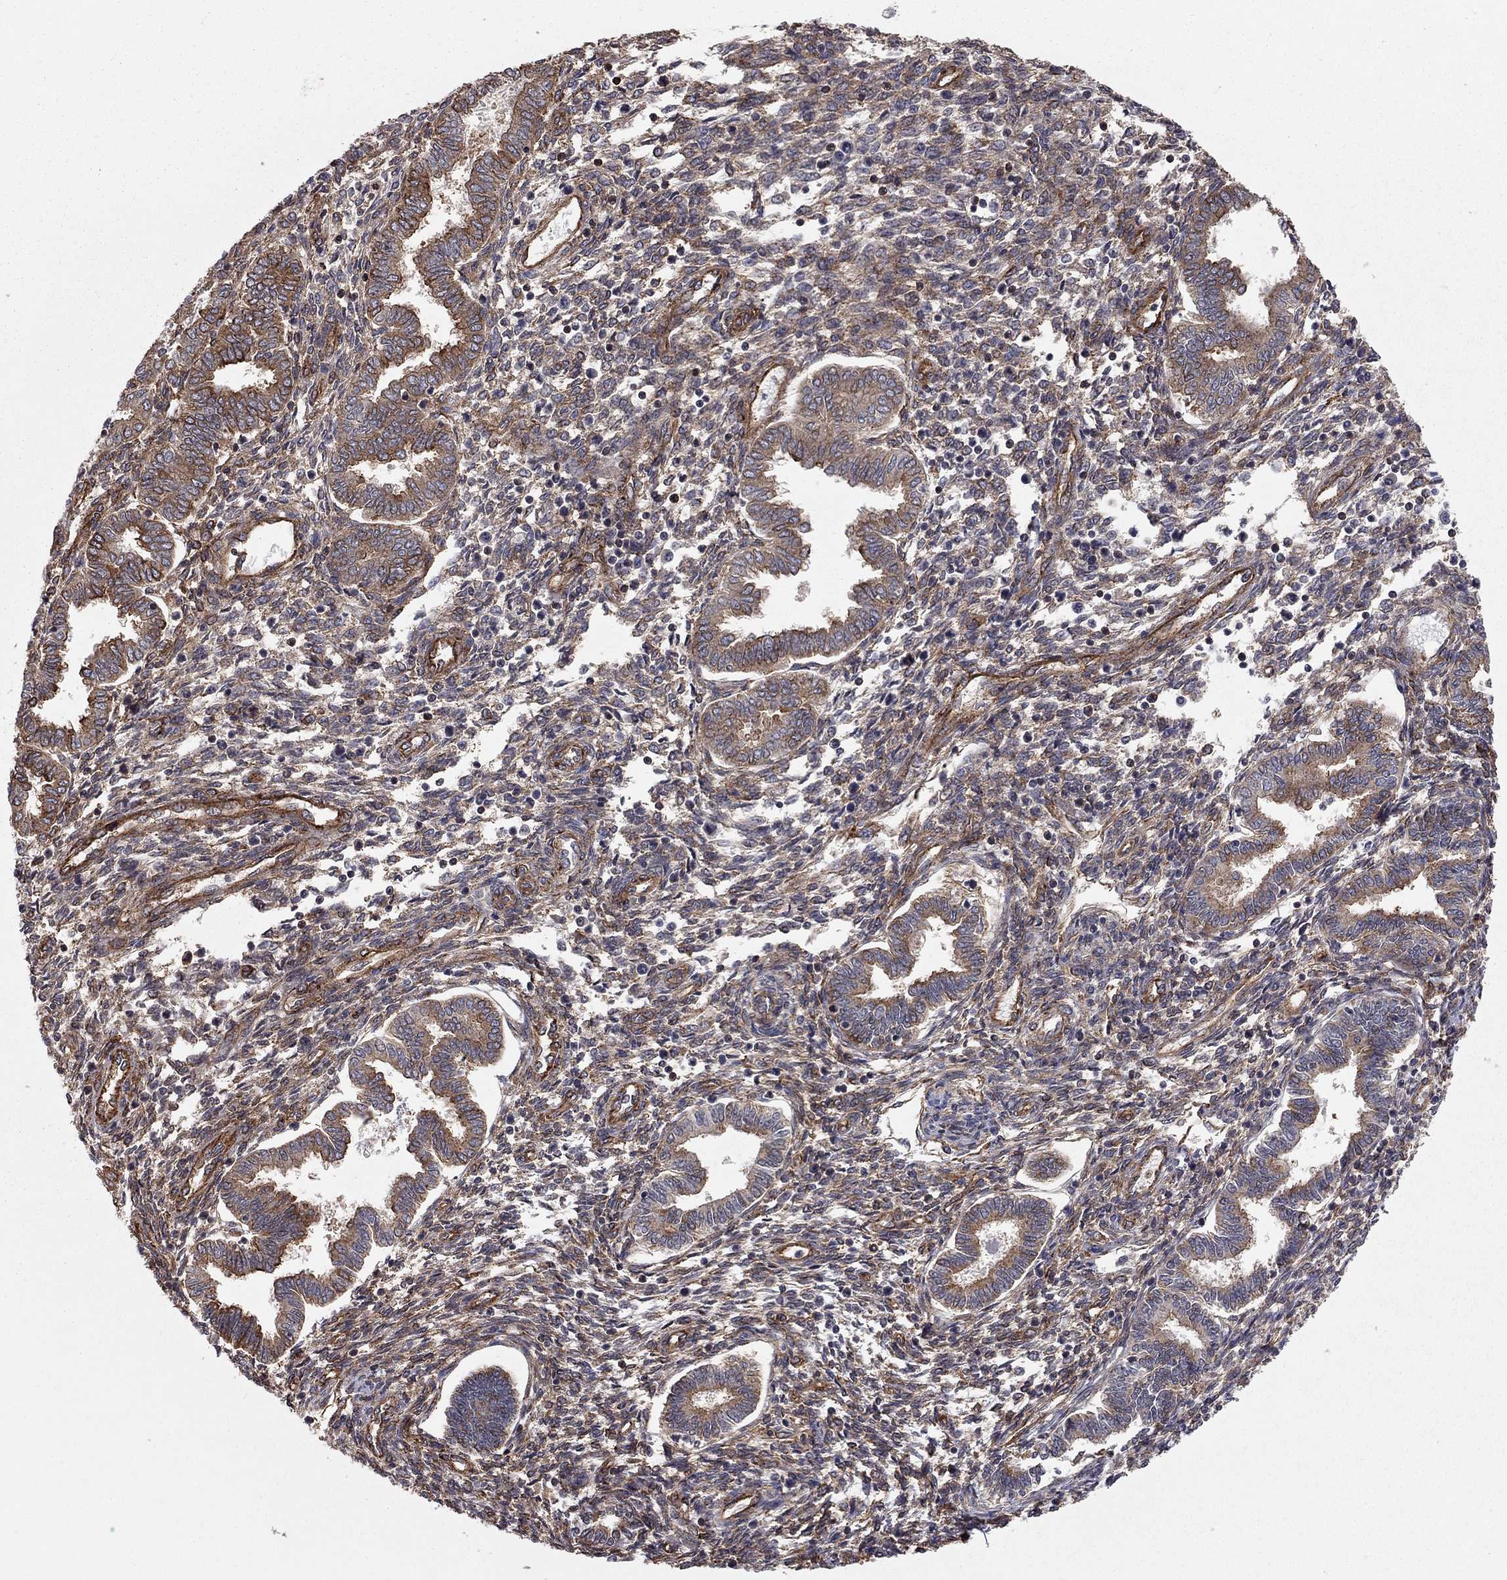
{"staining": {"intensity": "weak", "quantity": "25%-75%", "location": "cytoplasmic/membranous"}, "tissue": "endometrium", "cell_type": "Cells in endometrial stroma", "image_type": "normal", "snomed": [{"axis": "morphology", "description": "Normal tissue, NOS"}, {"axis": "topography", "description": "Endometrium"}], "caption": "Endometrium stained with a protein marker displays weak staining in cells in endometrial stroma.", "gene": "RASEF", "patient": {"sex": "female", "age": 42}}